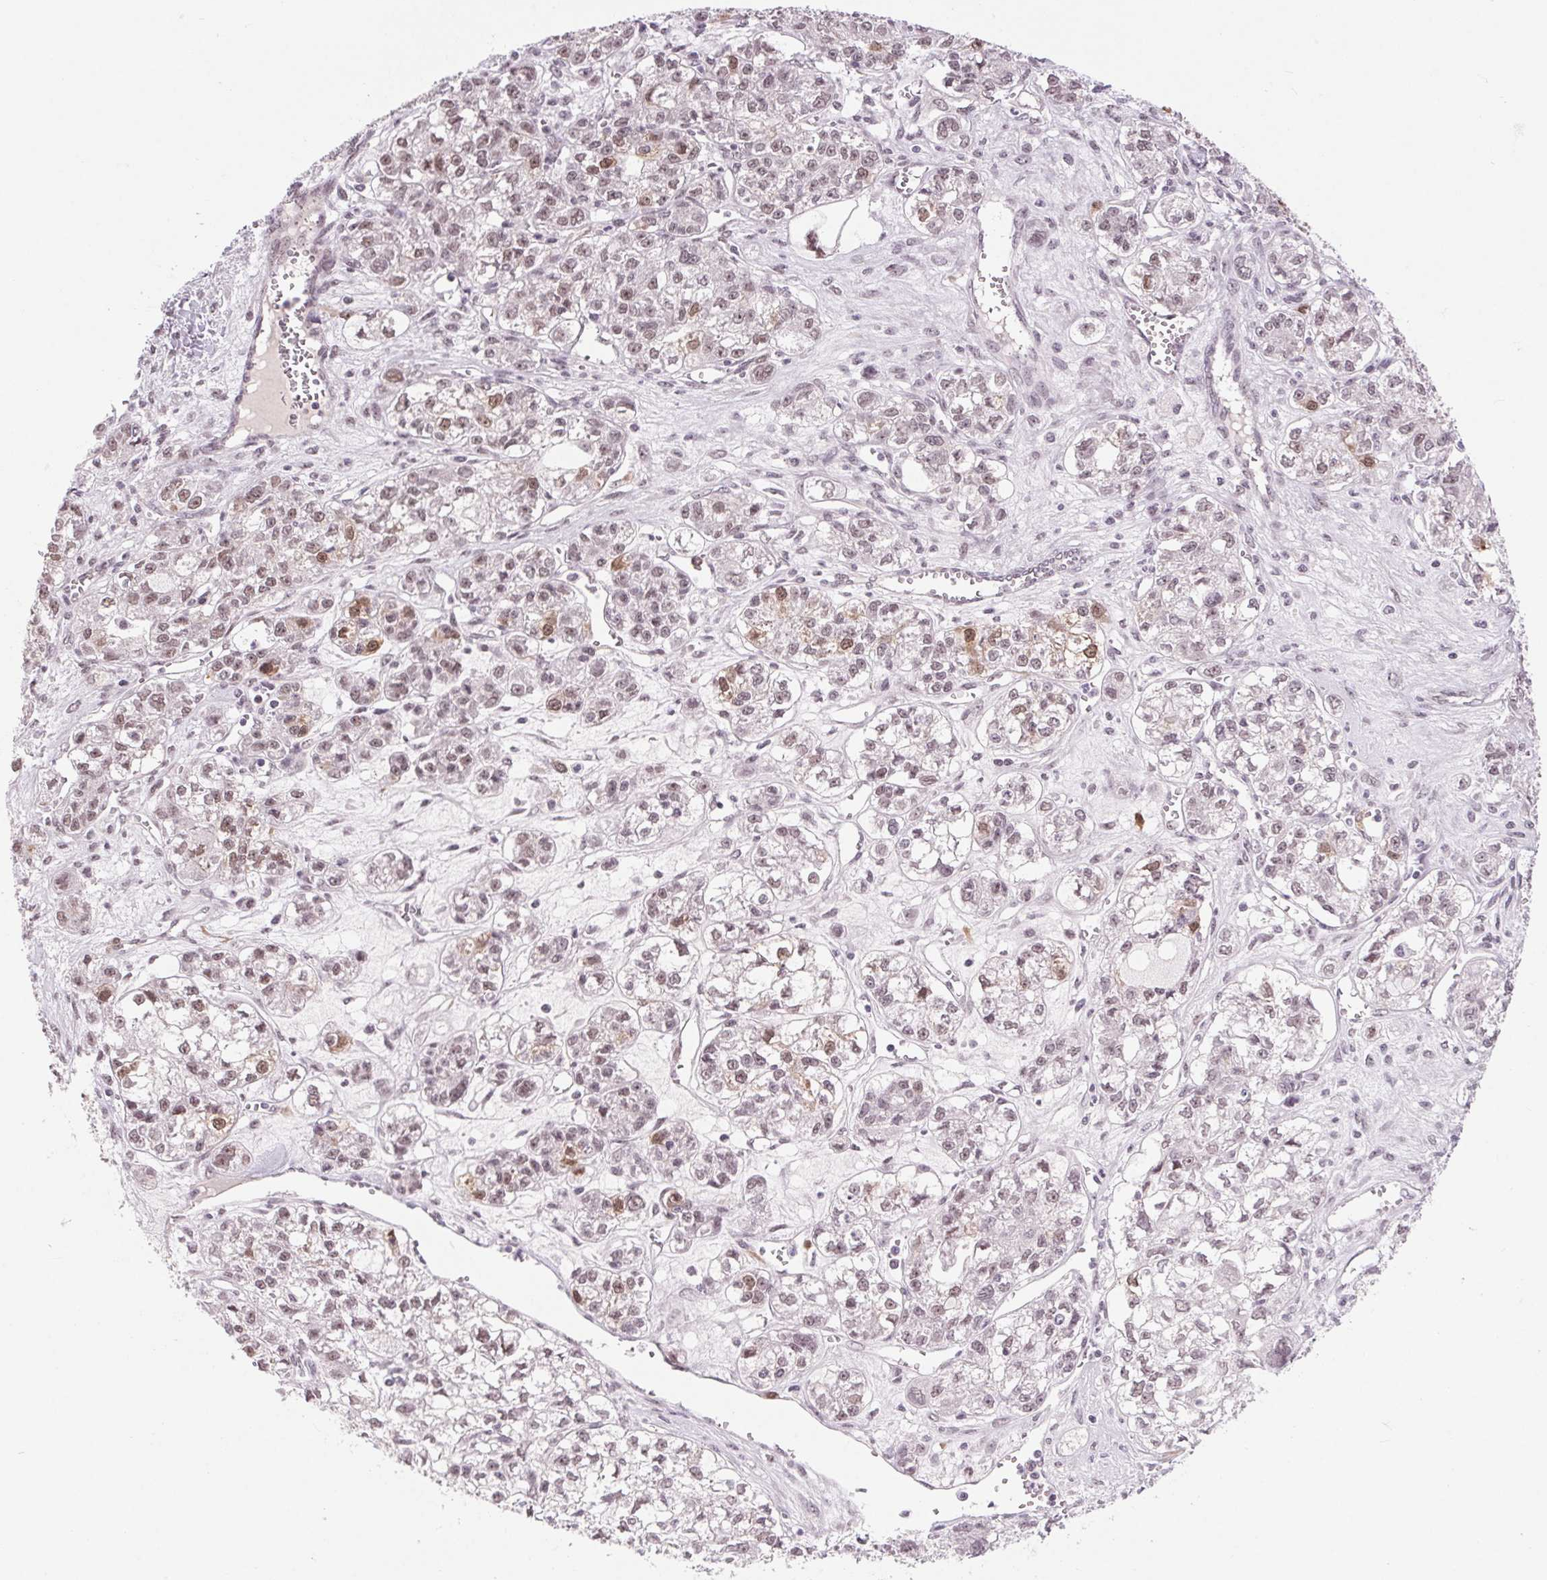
{"staining": {"intensity": "weak", "quantity": "<25%", "location": "nuclear"}, "tissue": "ovarian cancer", "cell_type": "Tumor cells", "image_type": "cancer", "snomed": [{"axis": "morphology", "description": "Carcinoma, endometroid"}, {"axis": "topography", "description": "Ovary"}], "caption": "High magnification brightfield microscopy of ovarian endometroid carcinoma stained with DAB (brown) and counterstained with hematoxylin (blue): tumor cells show no significant expression.", "gene": "CD2BP2", "patient": {"sex": "female", "age": 64}}